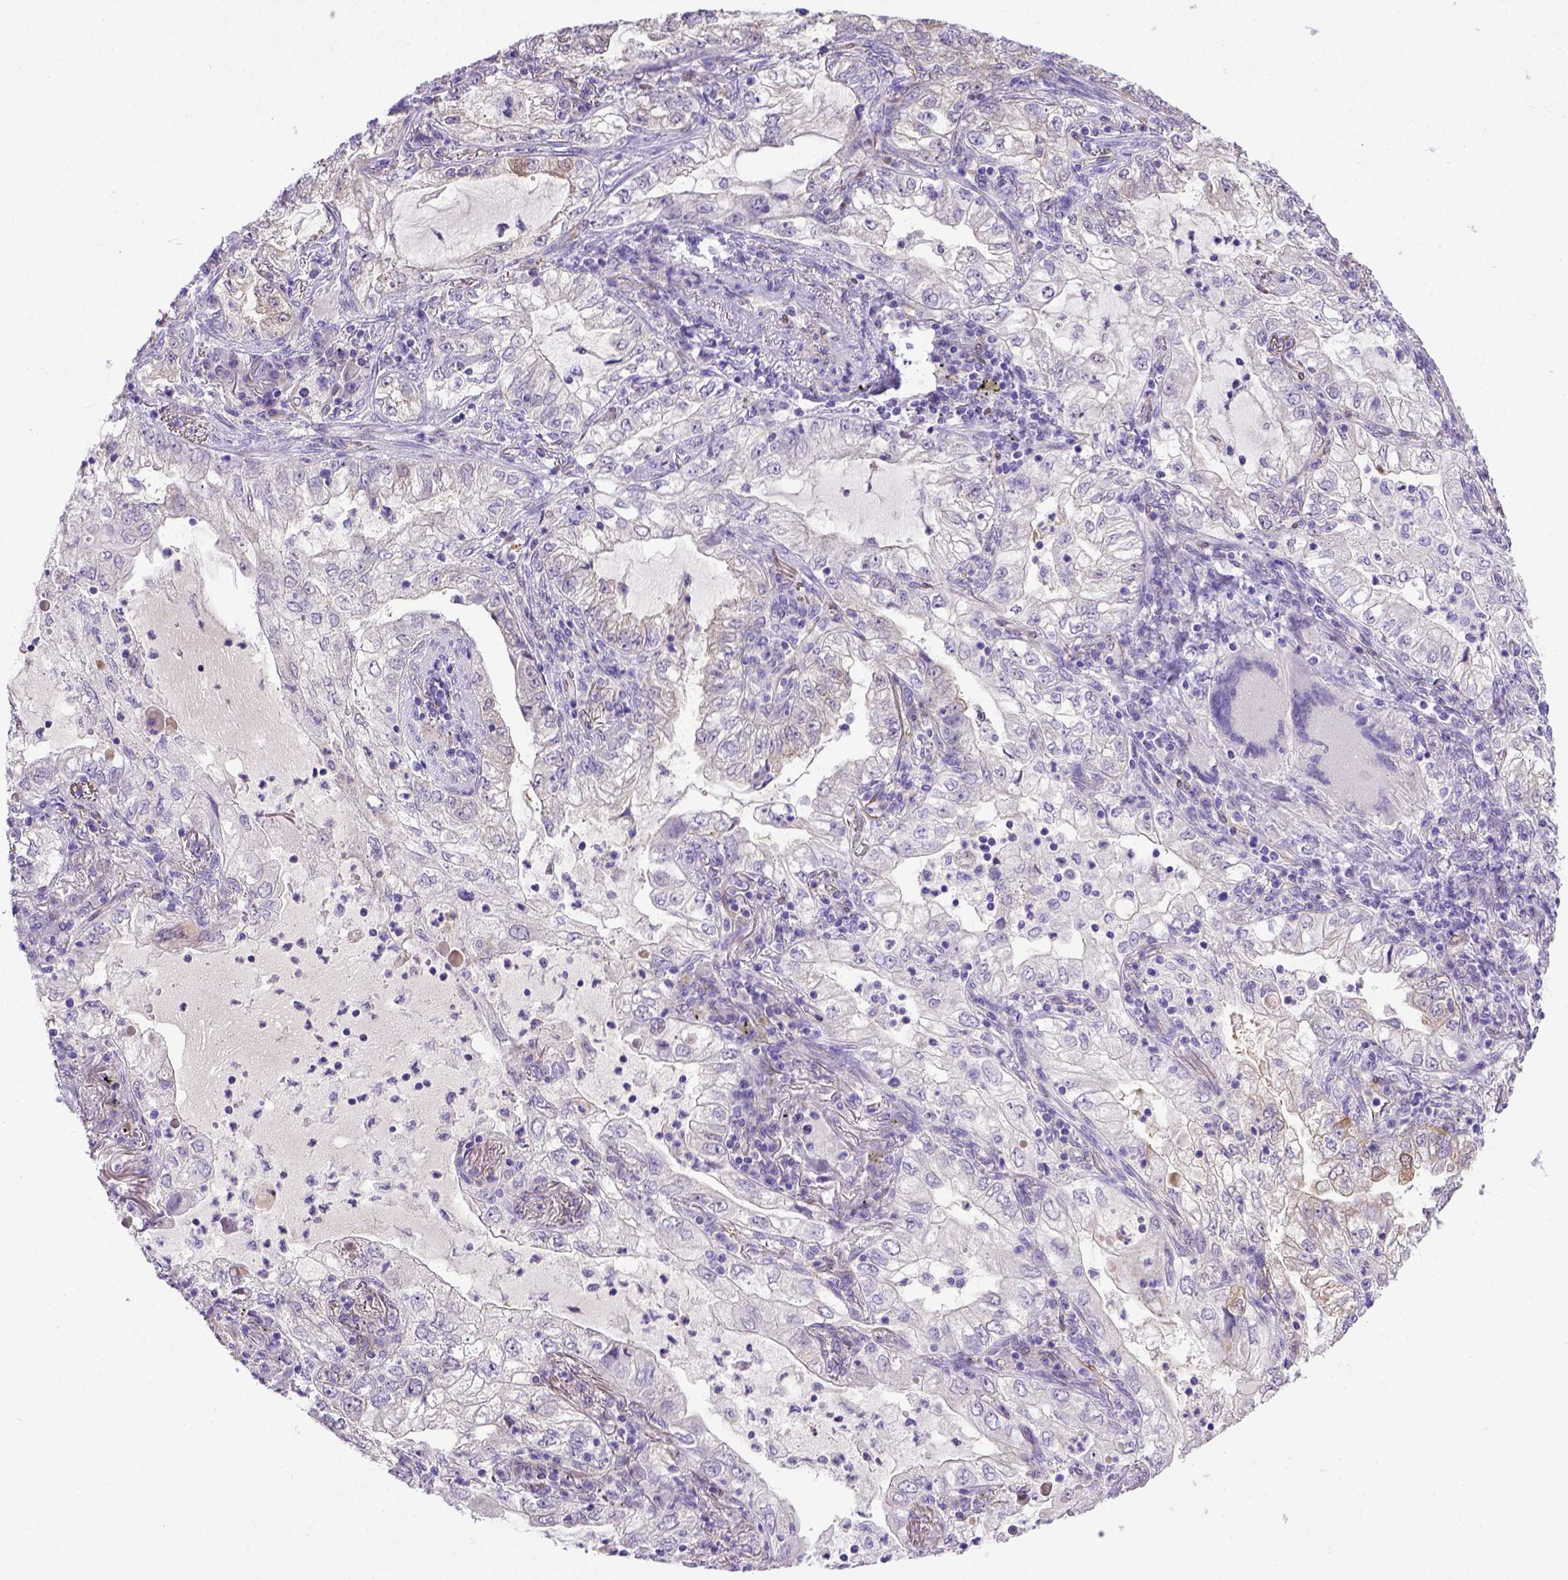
{"staining": {"intensity": "negative", "quantity": "none", "location": "none"}, "tissue": "lung cancer", "cell_type": "Tumor cells", "image_type": "cancer", "snomed": [{"axis": "morphology", "description": "Adenocarcinoma, NOS"}, {"axis": "topography", "description": "Lung"}], "caption": "This image is of lung adenocarcinoma stained with immunohistochemistry to label a protein in brown with the nuclei are counter-stained blue. There is no expression in tumor cells.", "gene": "BTN1A1", "patient": {"sex": "female", "age": 73}}